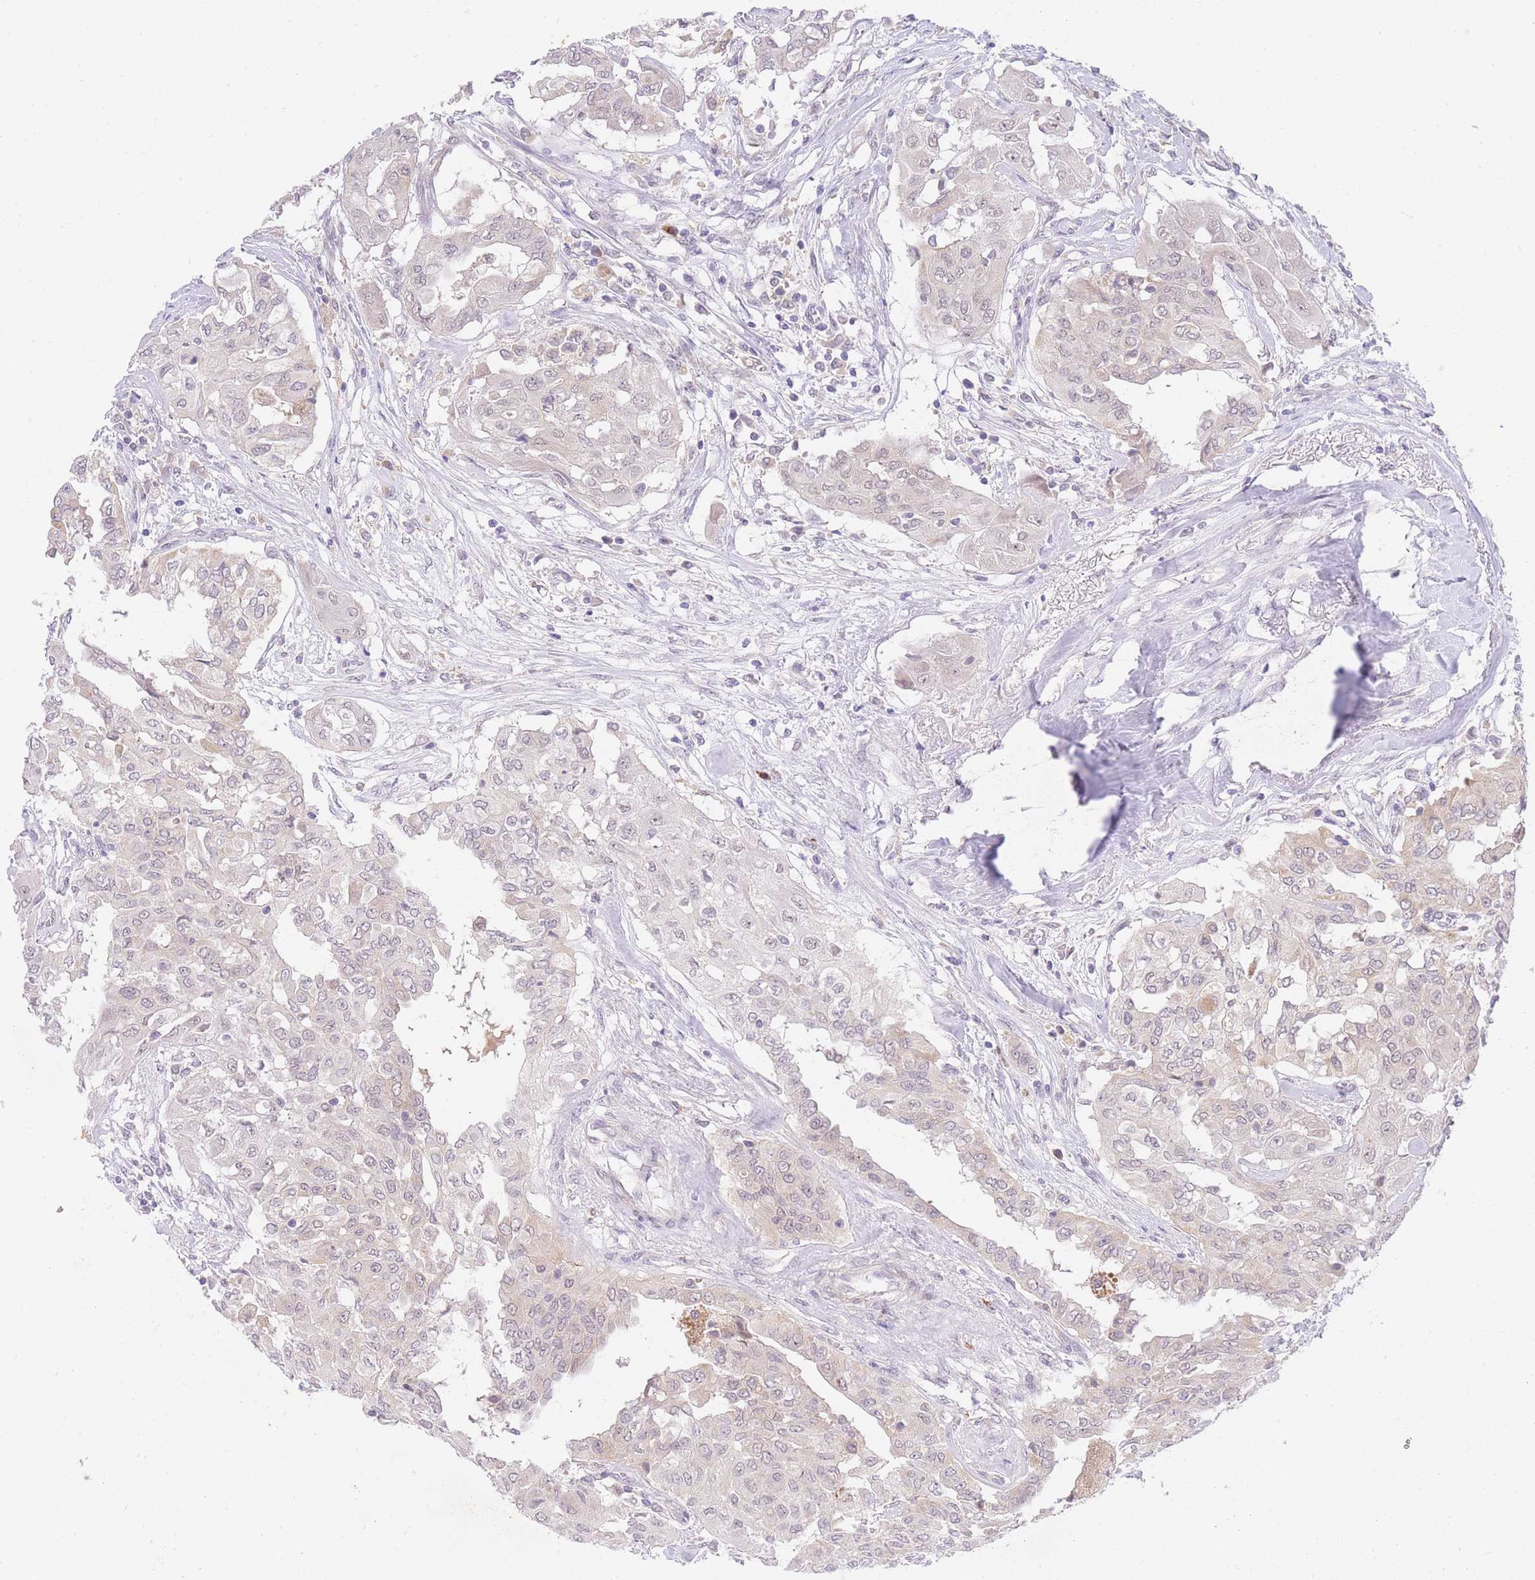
{"staining": {"intensity": "negative", "quantity": "none", "location": "none"}, "tissue": "thyroid cancer", "cell_type": "Tumor cells", "image_type": "cancer", "snomed": [{"axis": "morphology", "description": "Papillary adenocarcinoma, NOS"}, {"axis": "topography", "description": "Thyroid gland"}], "caption": "Immunohistochemical staining of human papillary adenocarcinoma (thyroid) exhibits no significant positivity in tumor cells.", "gene": "SLC25A33", "patient": {"sex": "female", "age": 59}}